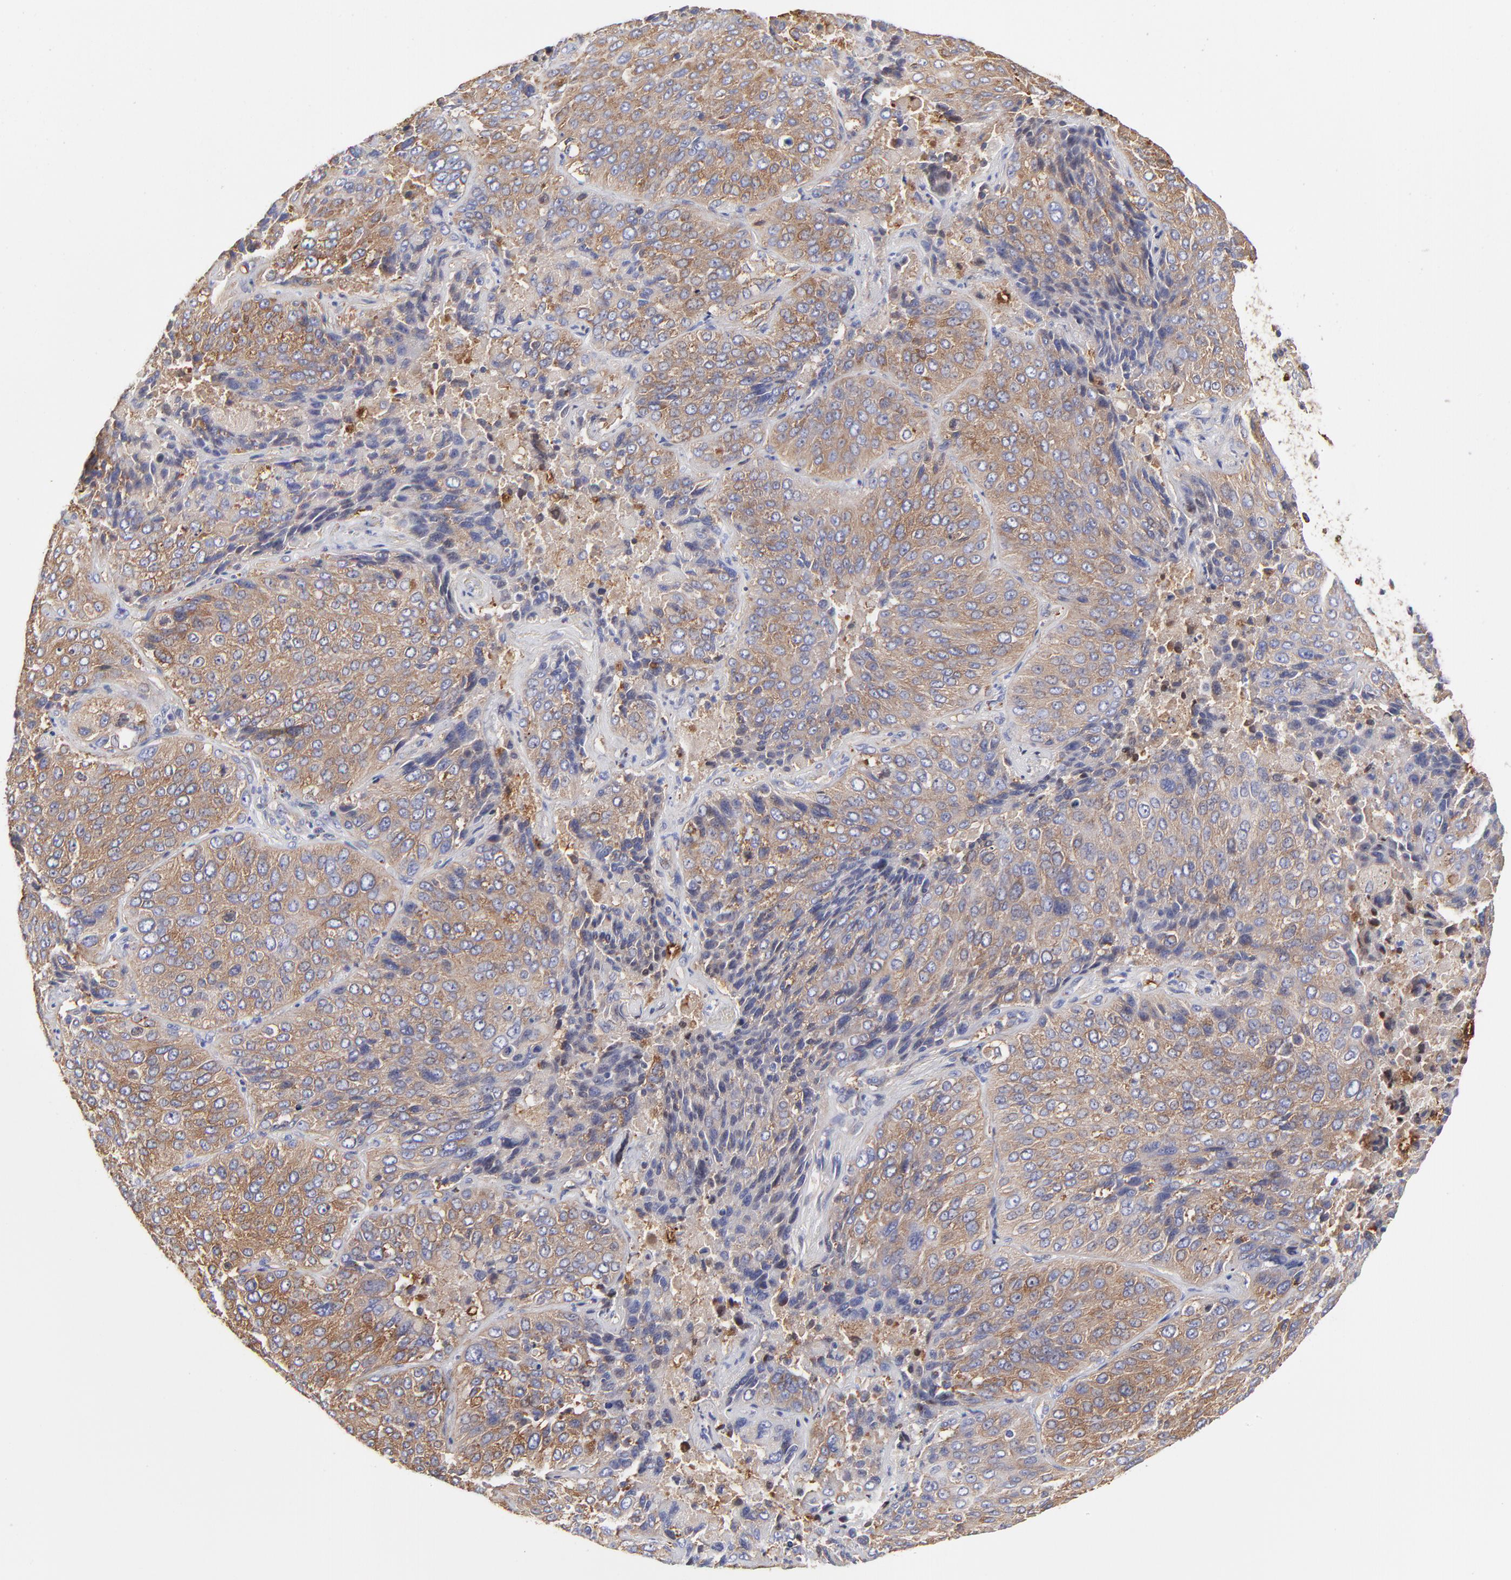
{"staining": {"intensity": "moderate", "quantity": ">75%", "location": "cytoplasmic/membranous"}, "tissue": "lung cancer", "cell_type": "Tumor cells", "image_type": "cancer", "snomed": [{"axis": "morphology", "description": "Squamous cell carcinoma, NOS"}, {"axis": "topography", "description": "Lung"}], "caption": "Protein staining reveals moderate cytoplasmic/membranous positivity in approximately >75% of tumor cells in lung cancer.", "gene": "CD2AP", "patient": {"sex": "male", "age": 54}}